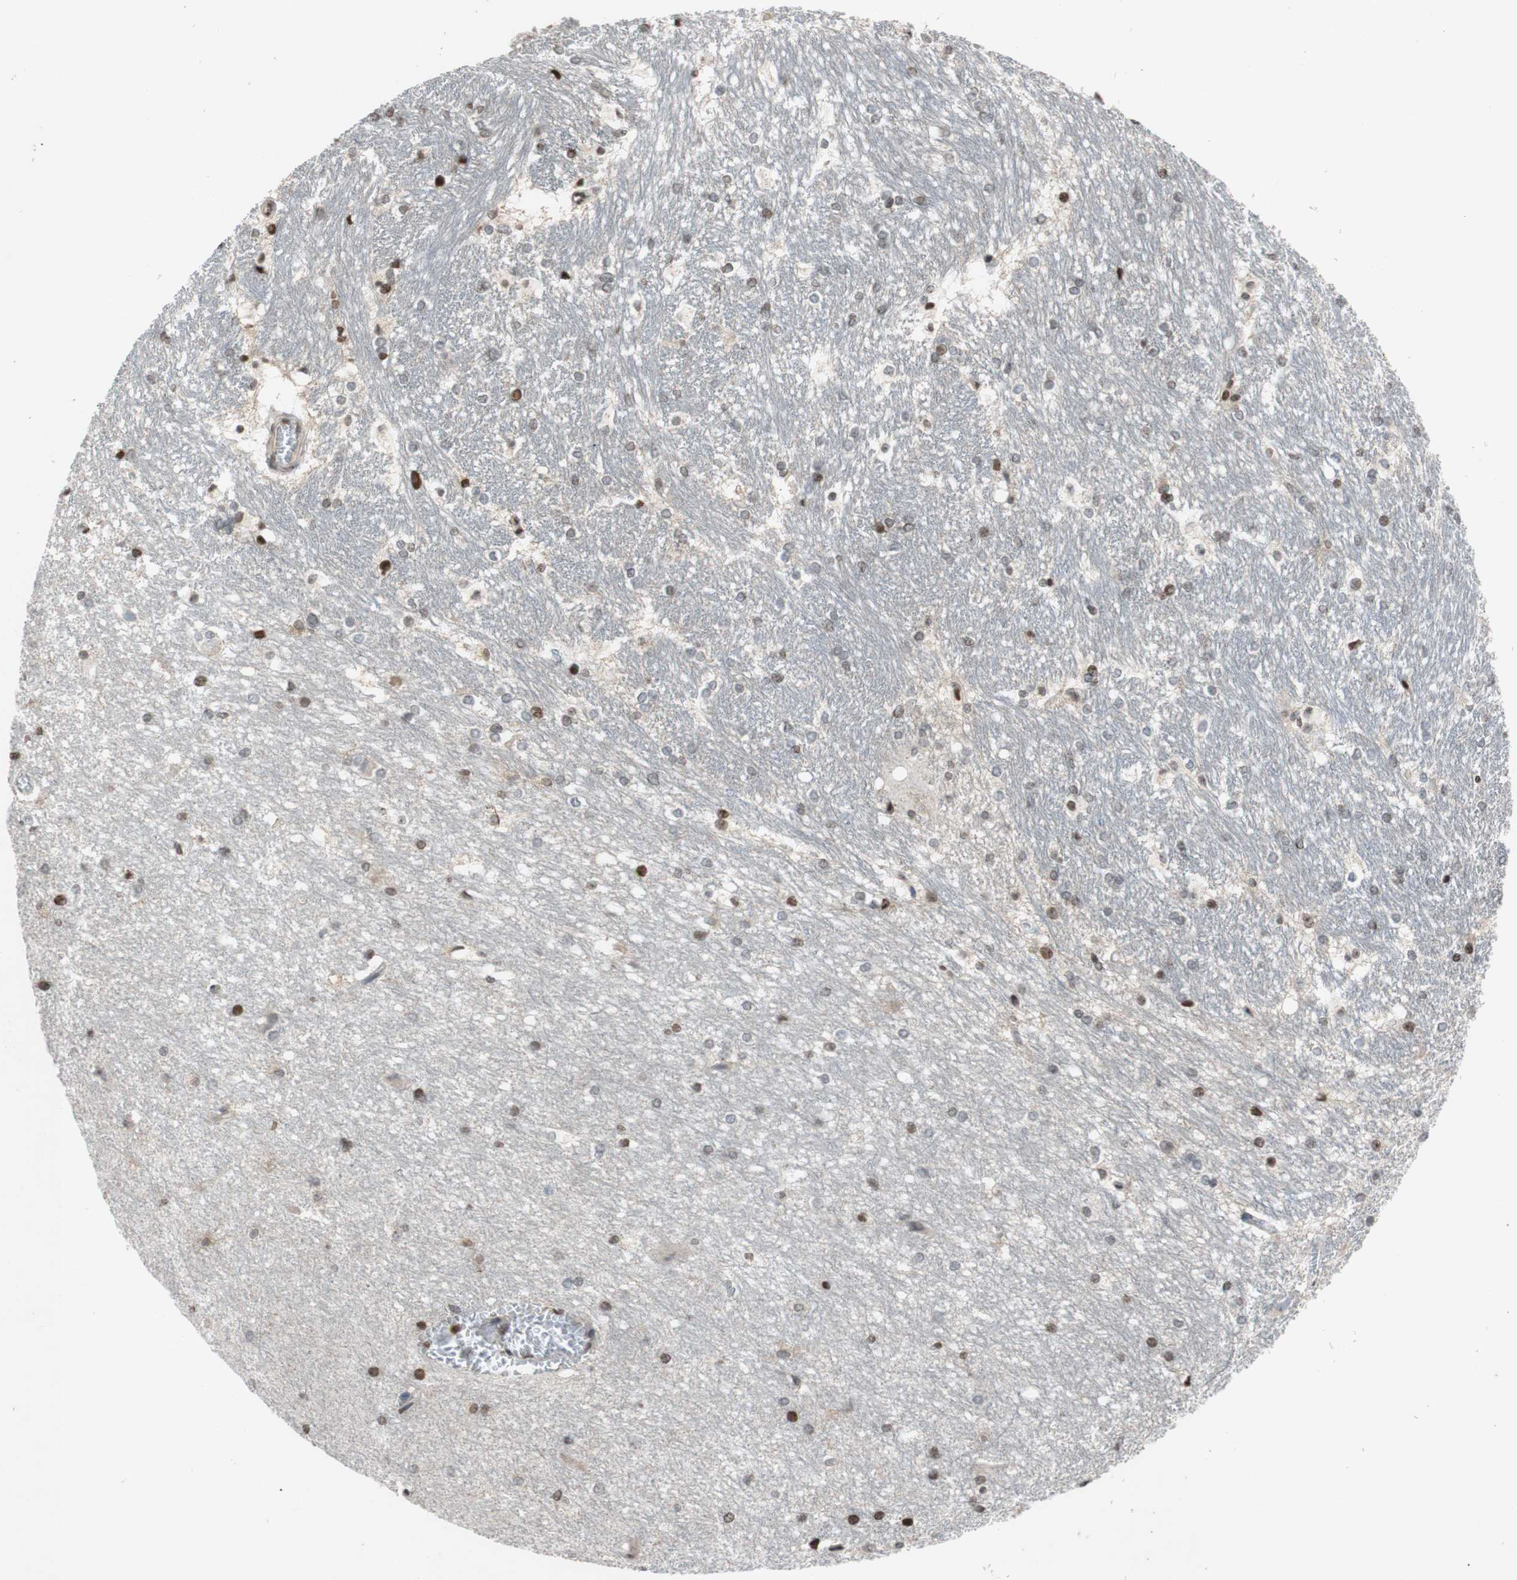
{"staining": {"intensity": "strong", "quantity": "25%-75%", "location": "nuclear"}, "tissue": "hippocampus", "cell_type": "Glial cells", "image_type": "normal", "snomed": [{"axis": "morphology", "description": "Normal tissue, NOS"}, {"axis": "topography", "description": "Hippocampus"}], "caption": "The image demonstrates immunohistochemical staining of unremarkable hippocampus. There is strong nuclear staining is seen in approximately 25%-75% of glial cells.", "gene": "MCM6", "patient": {"sex": "female", "age": 19}}